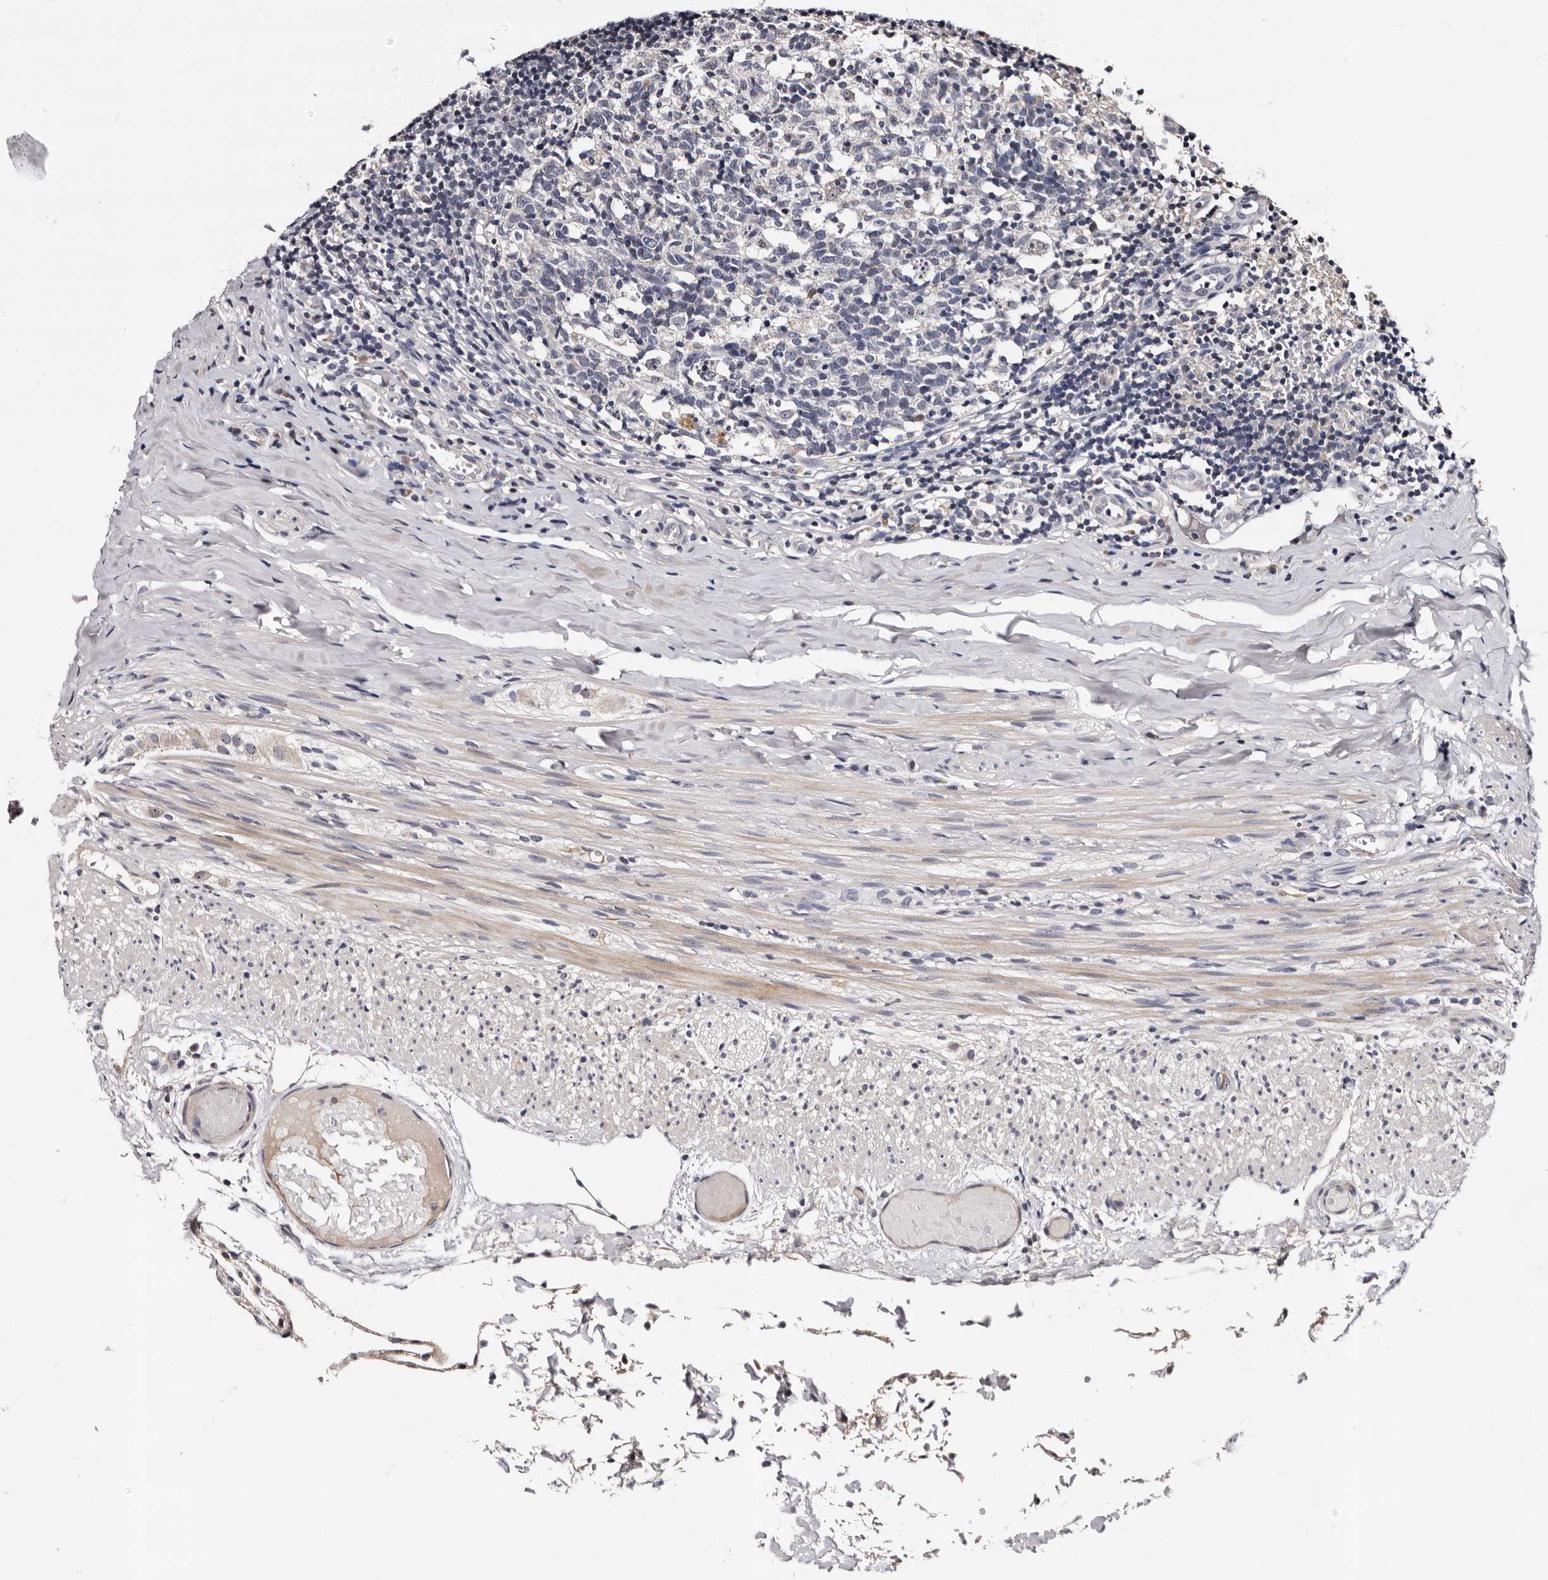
{"staining": {"intensity": "weak", "quantity": "25%-75%", "location": "cytoplasmic/membranous"}, "tissue": "appendix", "cell_type": "Glandular cells", "image_type": "normal", "snomed": [{"axis": "morphology", "description": "Normal tissue, NOS"}, {"axis": "topography", "description": "Appendix"}], "caption": "IHC staining of benign appendix, which displays low levels of weak cytoplasmic/membranous staining in approximately 25%-75% of glandular cells indicating weak cytoplasmic/membranous protein expression. The staining was performed using DAB (3,3'-diaminobenzidine) (brown) for protein detection and nuclei were counterstained in hematoxylin (blue).", "gene": "TAF4B", "patient": {"sex": "male", "age": 8}}